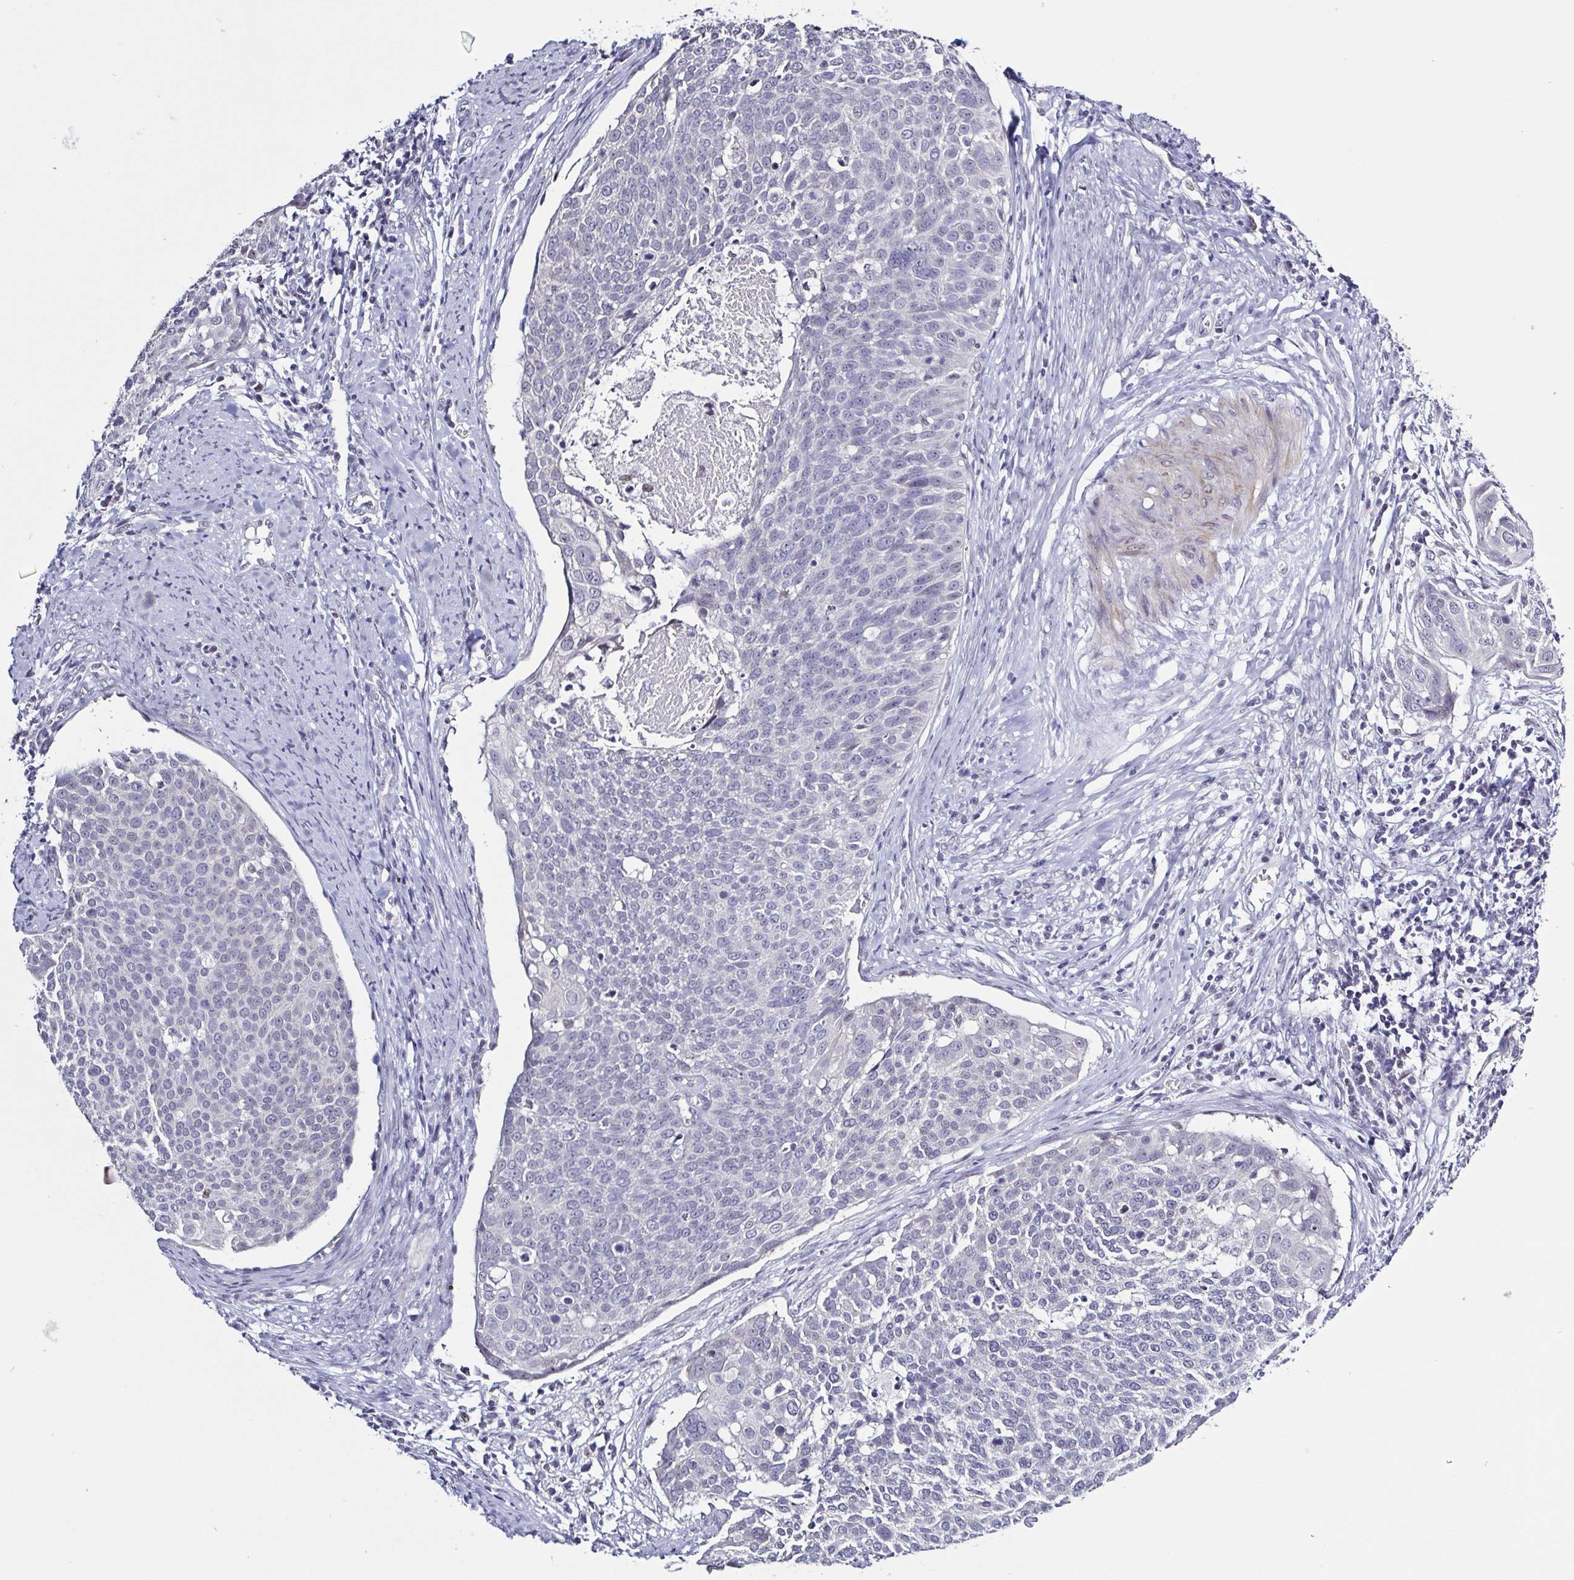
{"staining": {"intensity": "negative", "quantity": "none", "location": "none"}, "tissue": "cervical cancer", "cell_type": "Tumor cells", "image_type": "cancer", "snomed": [{"axis": "morphology", "description": "Squamous cell carcinoma, NOS"}, {"axis": "topography", "description": "Cervix"}], "caption": "Photomicrograph shows no significant protein expression in tumor cells of squamous cell carcinoma (cervical).", "gene": "TMEM92", "patient": {"sex": "female", "age": 39}}